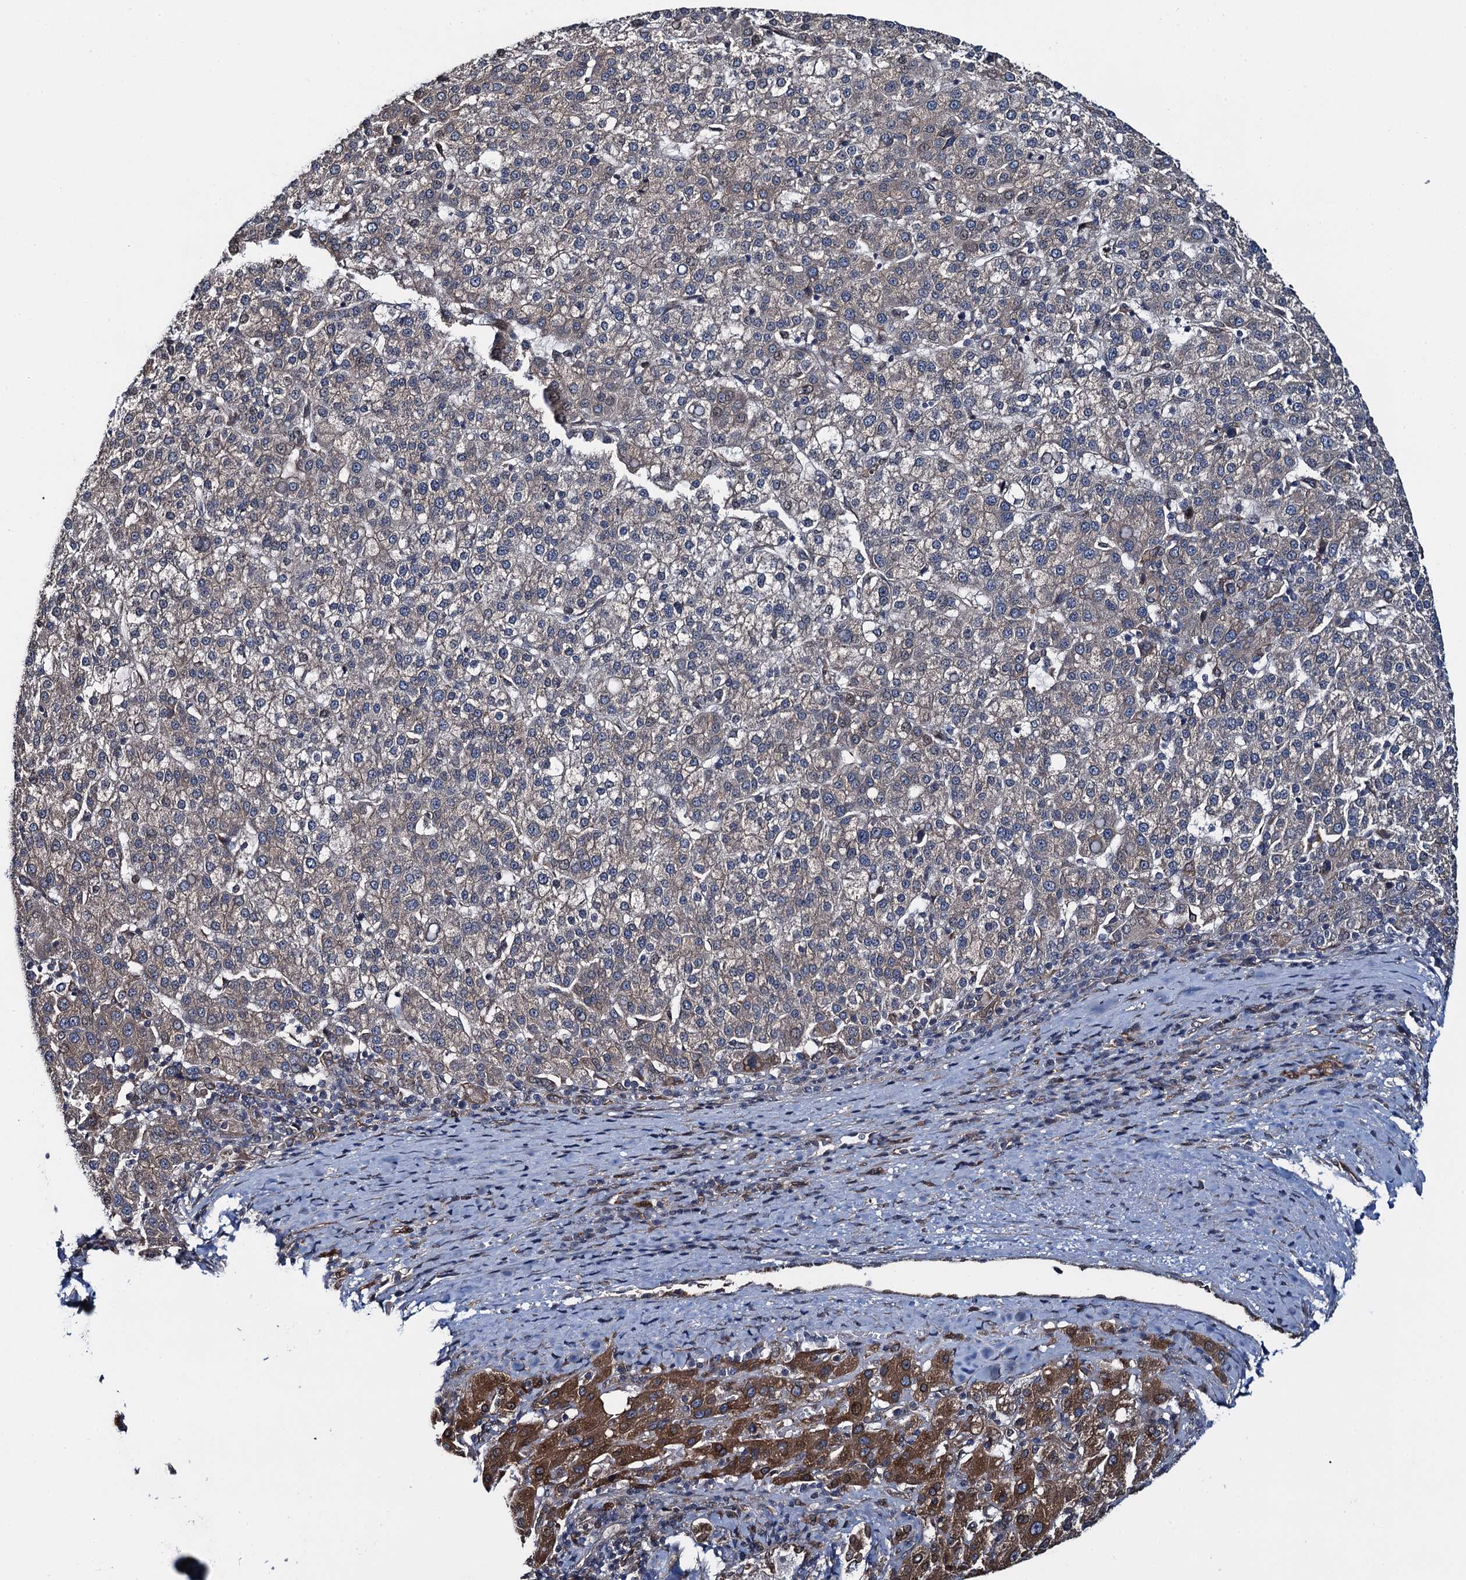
{"staining": {"intensity": "weak", "quantity": "<25%", "location": "cytoplasmic/membranous"}, "tissue": "liver cancer", "cell_type": "Tumor cells", "image_type": "cancer", "snomed": [{"axis": "morphology", "description": "Carcinoma, Hepatocellular, NOS"}, {"axis": "topography", "description": "Liver"}], "caption": "Immunohistochemical staining of liver cancer shows no significant positivity in tumor cells. (DAB immunohistochemistry (IHC) with hematoxylin counter stain).", "gene": "EVX2", "patient": {"sex": "female", "age": 58}}